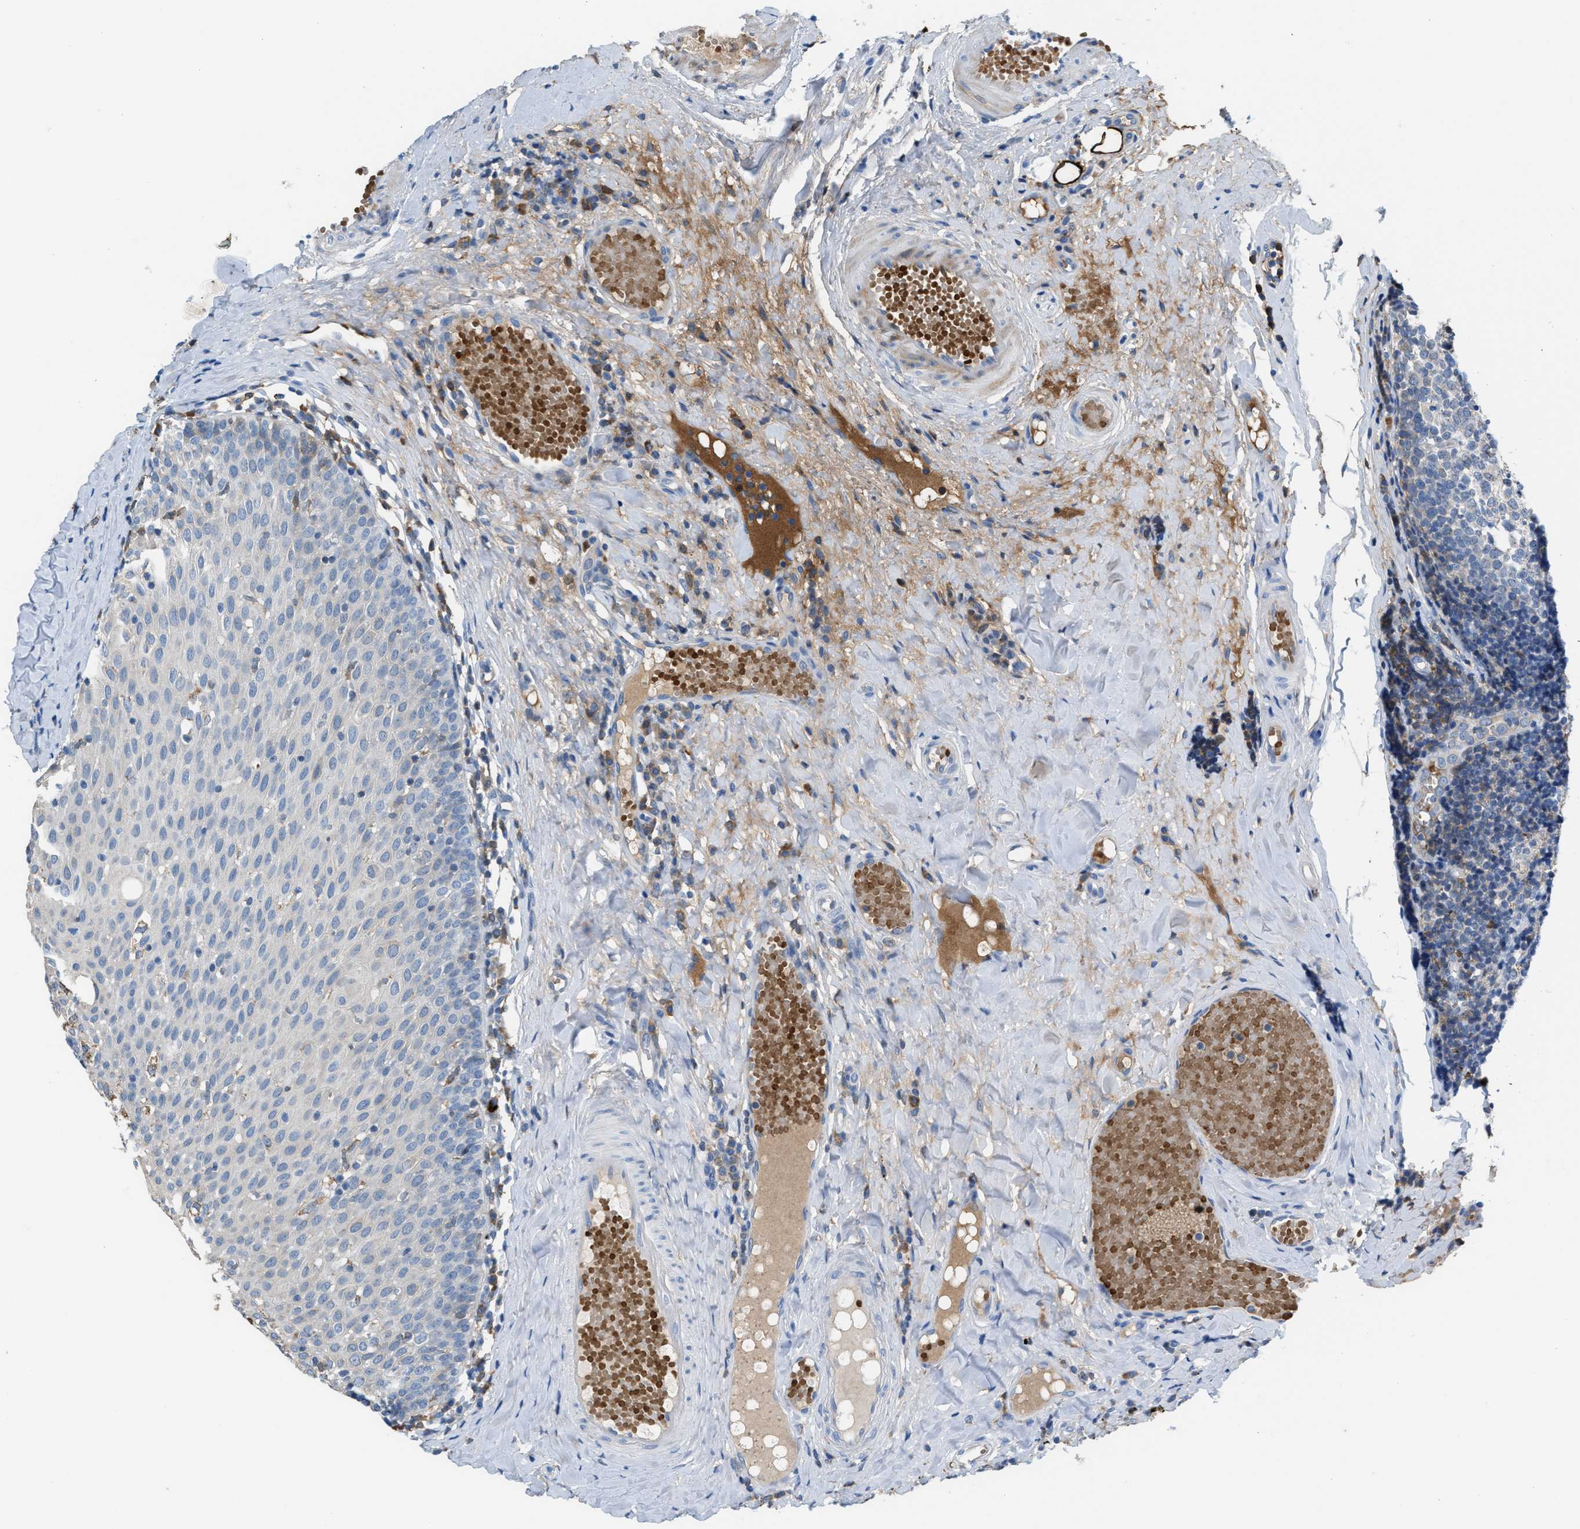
{"staining": {"intensity": "negative", "quantity": "none", "location": "none"}, "tissue": "tonsil", "cell_type": "Germinal center cells", "image_type": "normal", "snomed": [{"axis": "morphology", "description": "Normal tissue, NOS"}, {"axis": "topography", "description": "Tonsil"}], "caption": "Immunohistochemistry (IHC) of normal tonsil exhibits no expression in germinal center cells. (DAB (3,3'-diaminobenzidine) immunohistochemistry (IHC) with hematoxylin counter stain).", "gene": "CA3", "patient": {"sex": "female", "age": 19}}